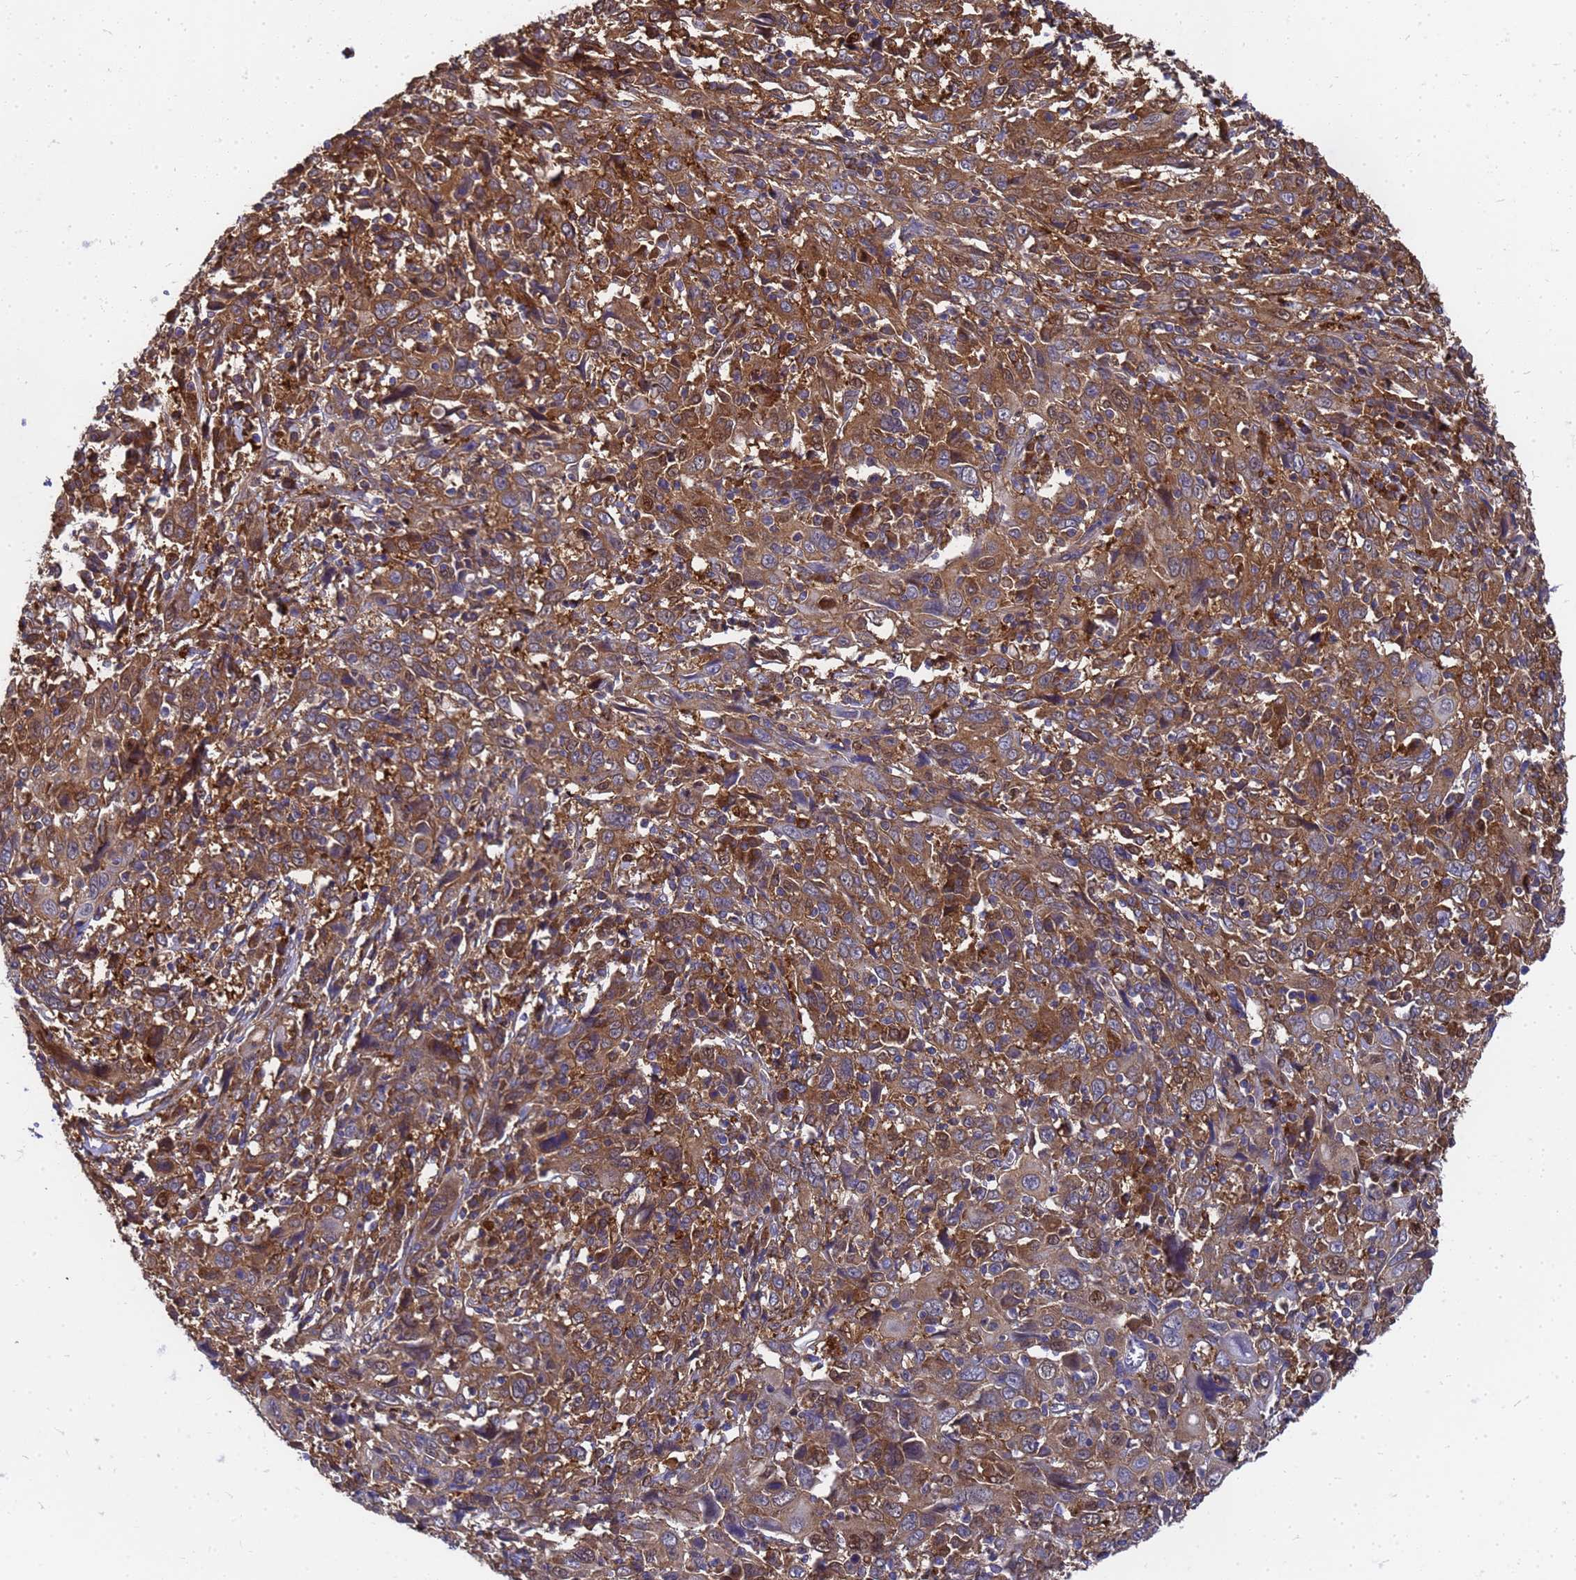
{"staining": {"intensity": "strong", "quantity": ">75%", "location": "cytoplasmic/membranous"}, "tissue": "cervical cancer", "cell_type": "Tumor cells", "image_type": "cancer", "snomed": [{"axis": "morphology", "description": "Squamous cell carcinoma, NOS"}, {"axis": "topography", "description": "Cervix"}], "caption": "Squamous cell carcinoma (cervical) stained with a brown dye exhibits strong cytoplasmic/membranous positive expression in approximately >75% of tumor cells.", "gene": "SLC35E2B", "patient": {"sex": "female", "age": 46}}